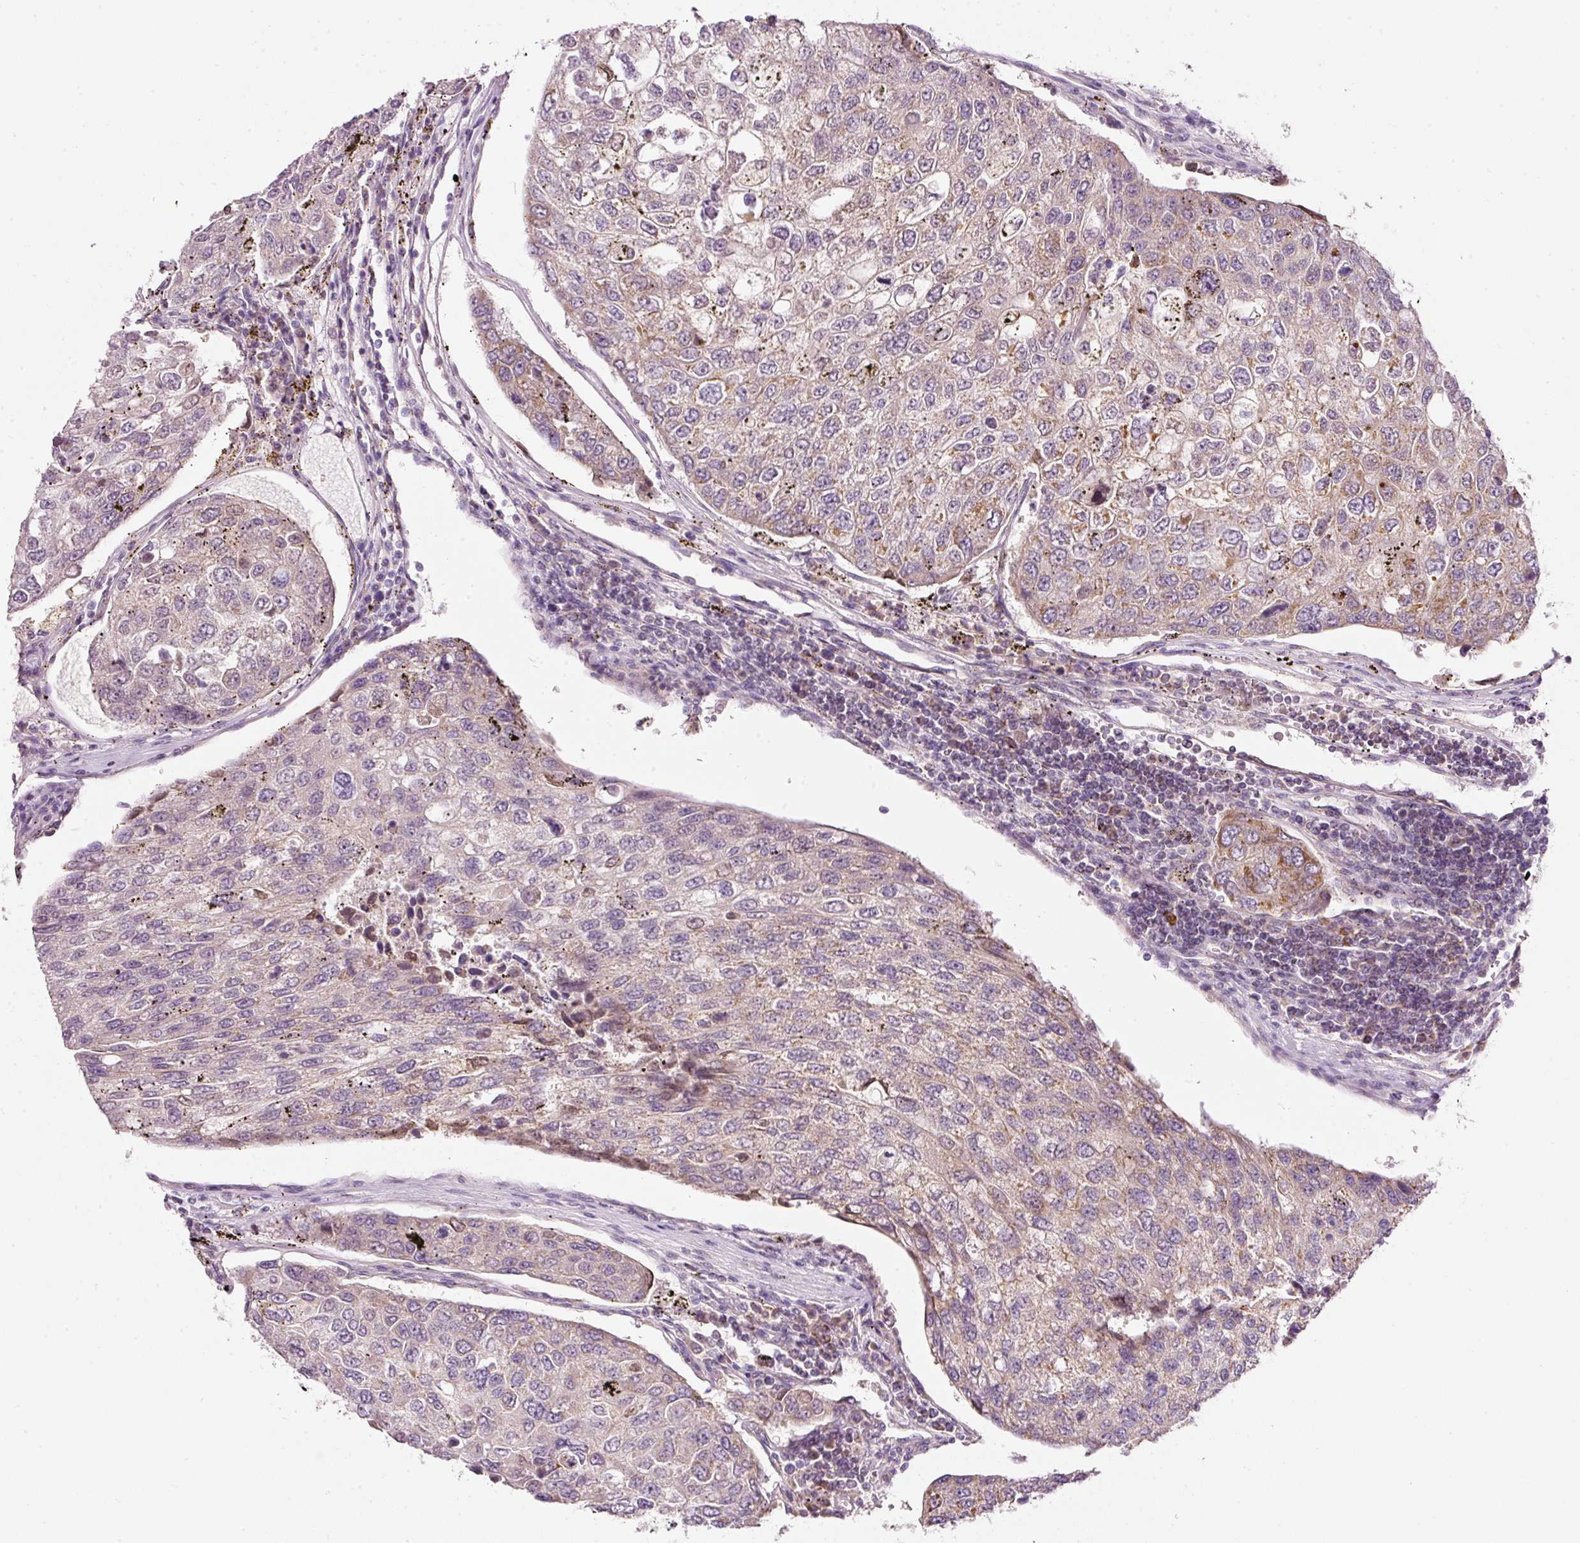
{"staining": {"intensity": "weak", "quantity": "25%-75%", "location": "cytoplasmic/membranous"}, "tissue": "urothelial cancer", "cell_type": "Tumor cells", "image_type": "cancer", "snomed": [{"axis": "morphology", "description": "Urothelial carcinoma, High grade"}, {"axis": "topography", "description": "Lymph node"}, {"axis": "topography", "description": "Urinary bladder"}], "caption": "Immunohistochemical staining of high-grade urothelial carcinoma shows low levels of weak cytoplasmic/membranous protein staining in approximately 25%-75% of tumor cells. The staining was performed using DAB (3,3'-diaminobenzidine) to visualize the protein expression in brown, while the nuclei were stained in blue with hematoxylin (Magnification: 20x).", "gene": "FAM78B", "patient": {"sex": "male", "age": 51}}